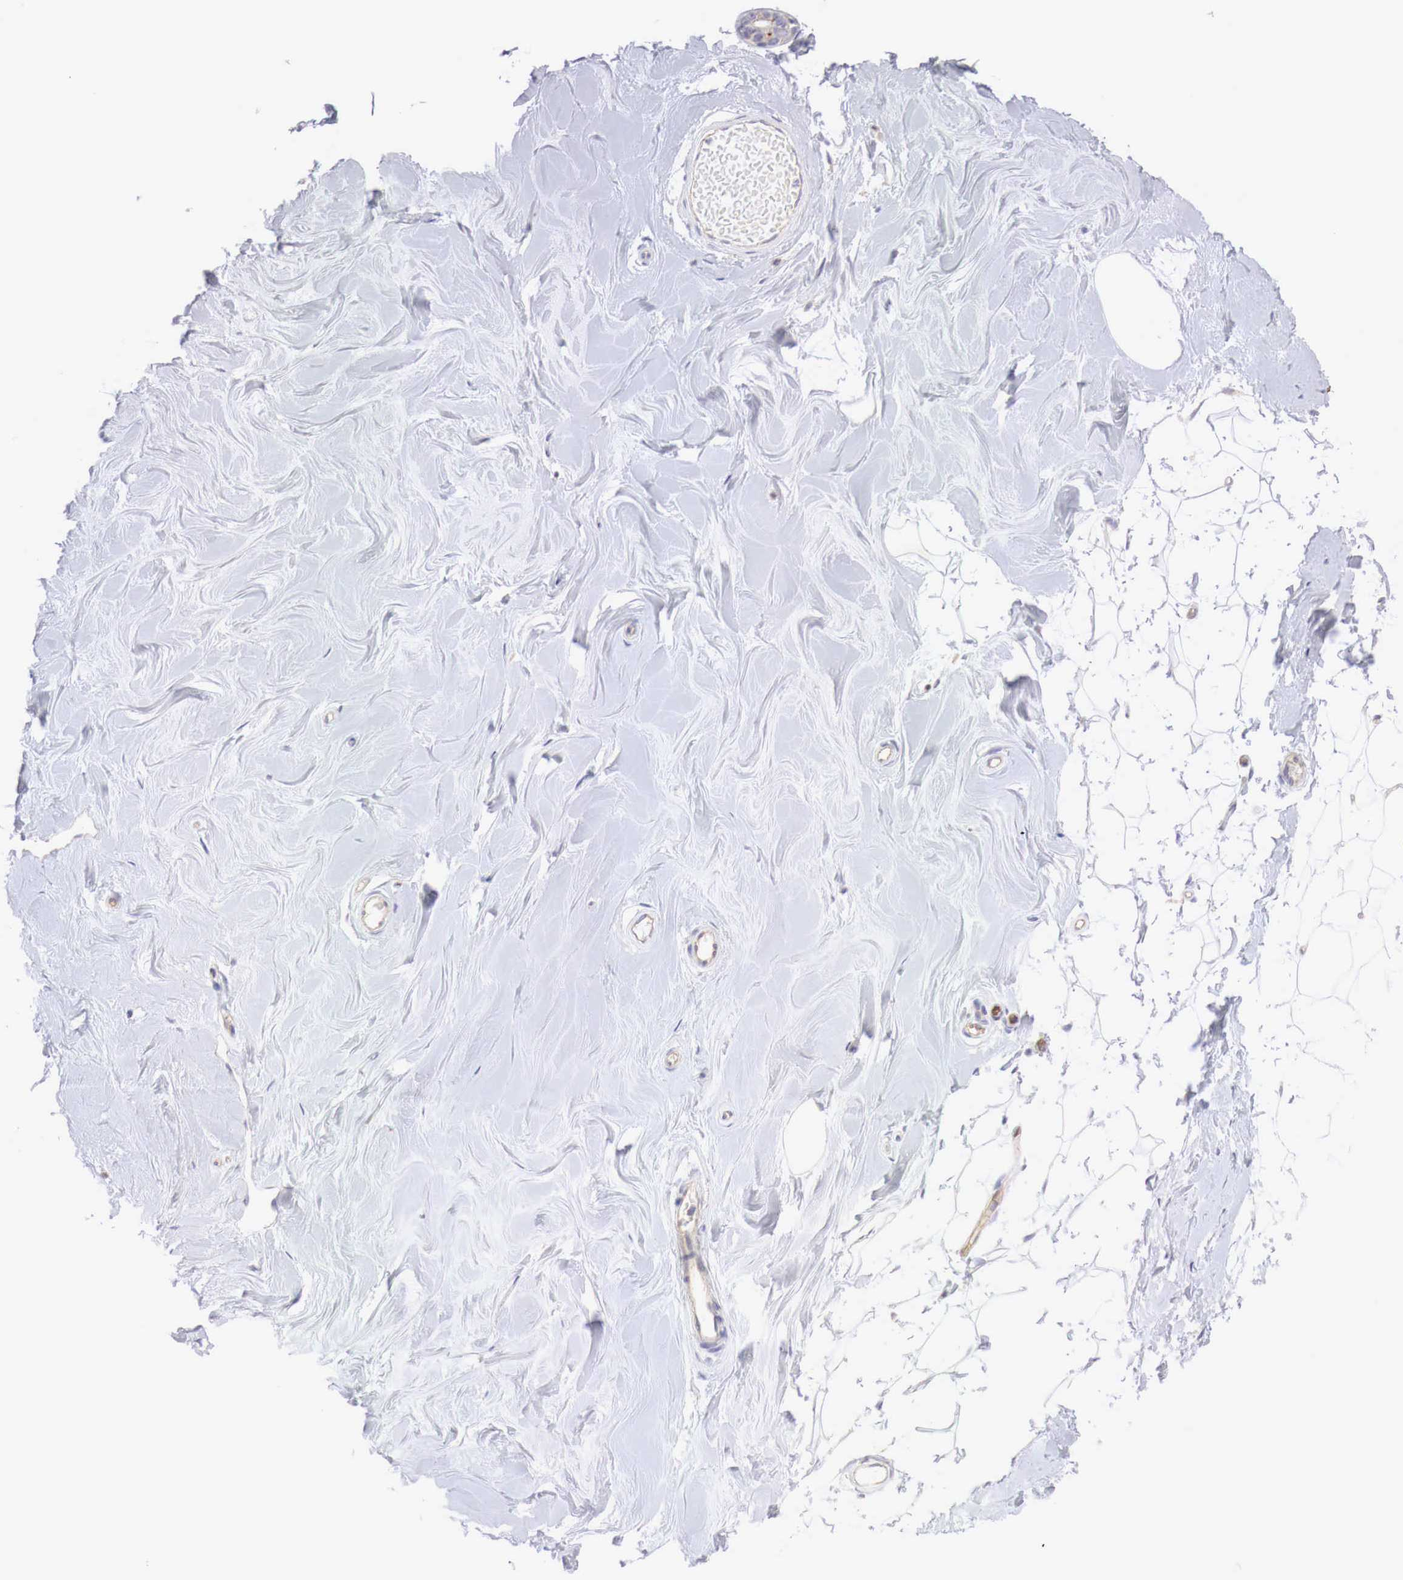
{"staining": {"intensity": "negative", "quantity": "none", "location": "none"}, "tissue": "adipose tissue", "cell_type": "Adipocytes", "image_type": "normal", "snomed": [{"axis": "morphology", "description": "Normal tissue, NOS"}, {"axis": "topography", "description": "Breast"}], "caption": "The immunohistochemistry (IHC) histopathology image has no significant positivity in adipocytes of adipose tissue. (Brightfield microscopy of DAB (3,3'-diaminobenzidine) IHC at high magnification).", "gene": "MSN", "patient": {"sex": "female", "age": 44}}